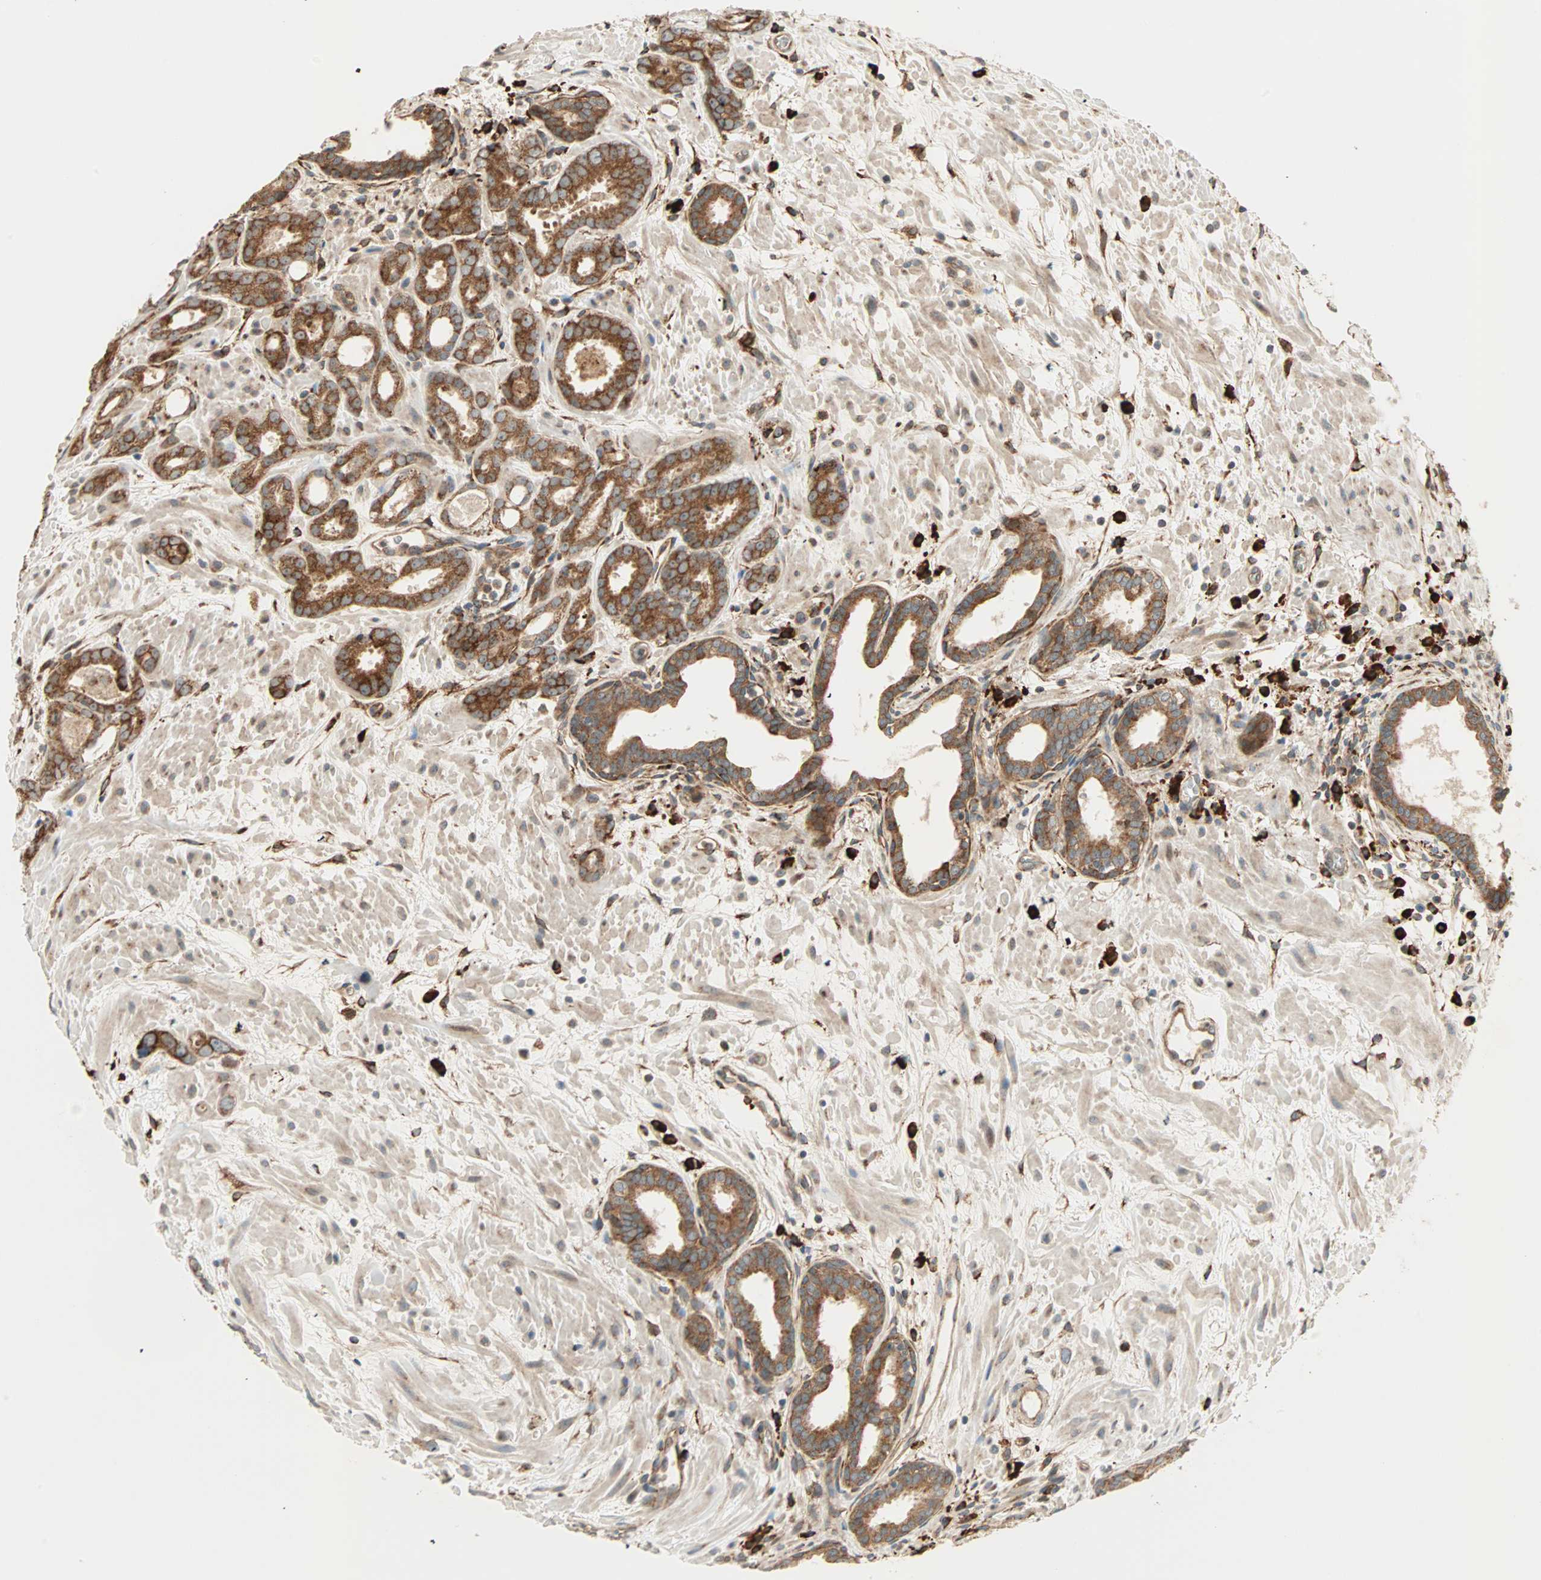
{"staining": {"intensity": "moderate", "quantity": ">75%", "location": "cytoplasmic/membranous"}, "tissue": "prostate cancer", "cell_type": "Tumor cells", "image_type": "cancer", "snomed": [{"axis": "morphology", "description": "Adenocarcinoma, Low grade"}, {"axis": "topography", "description": "Prostate"}], "caption": "Adenocarcinoma (low-grade) (prostate) stained for a protein (brown) shows moderate cytoplasmic/membranous positive staining in about >75% of tumor cells.", "gene": "P4HA1", "patient": {"sex": "male", "age": 57}}